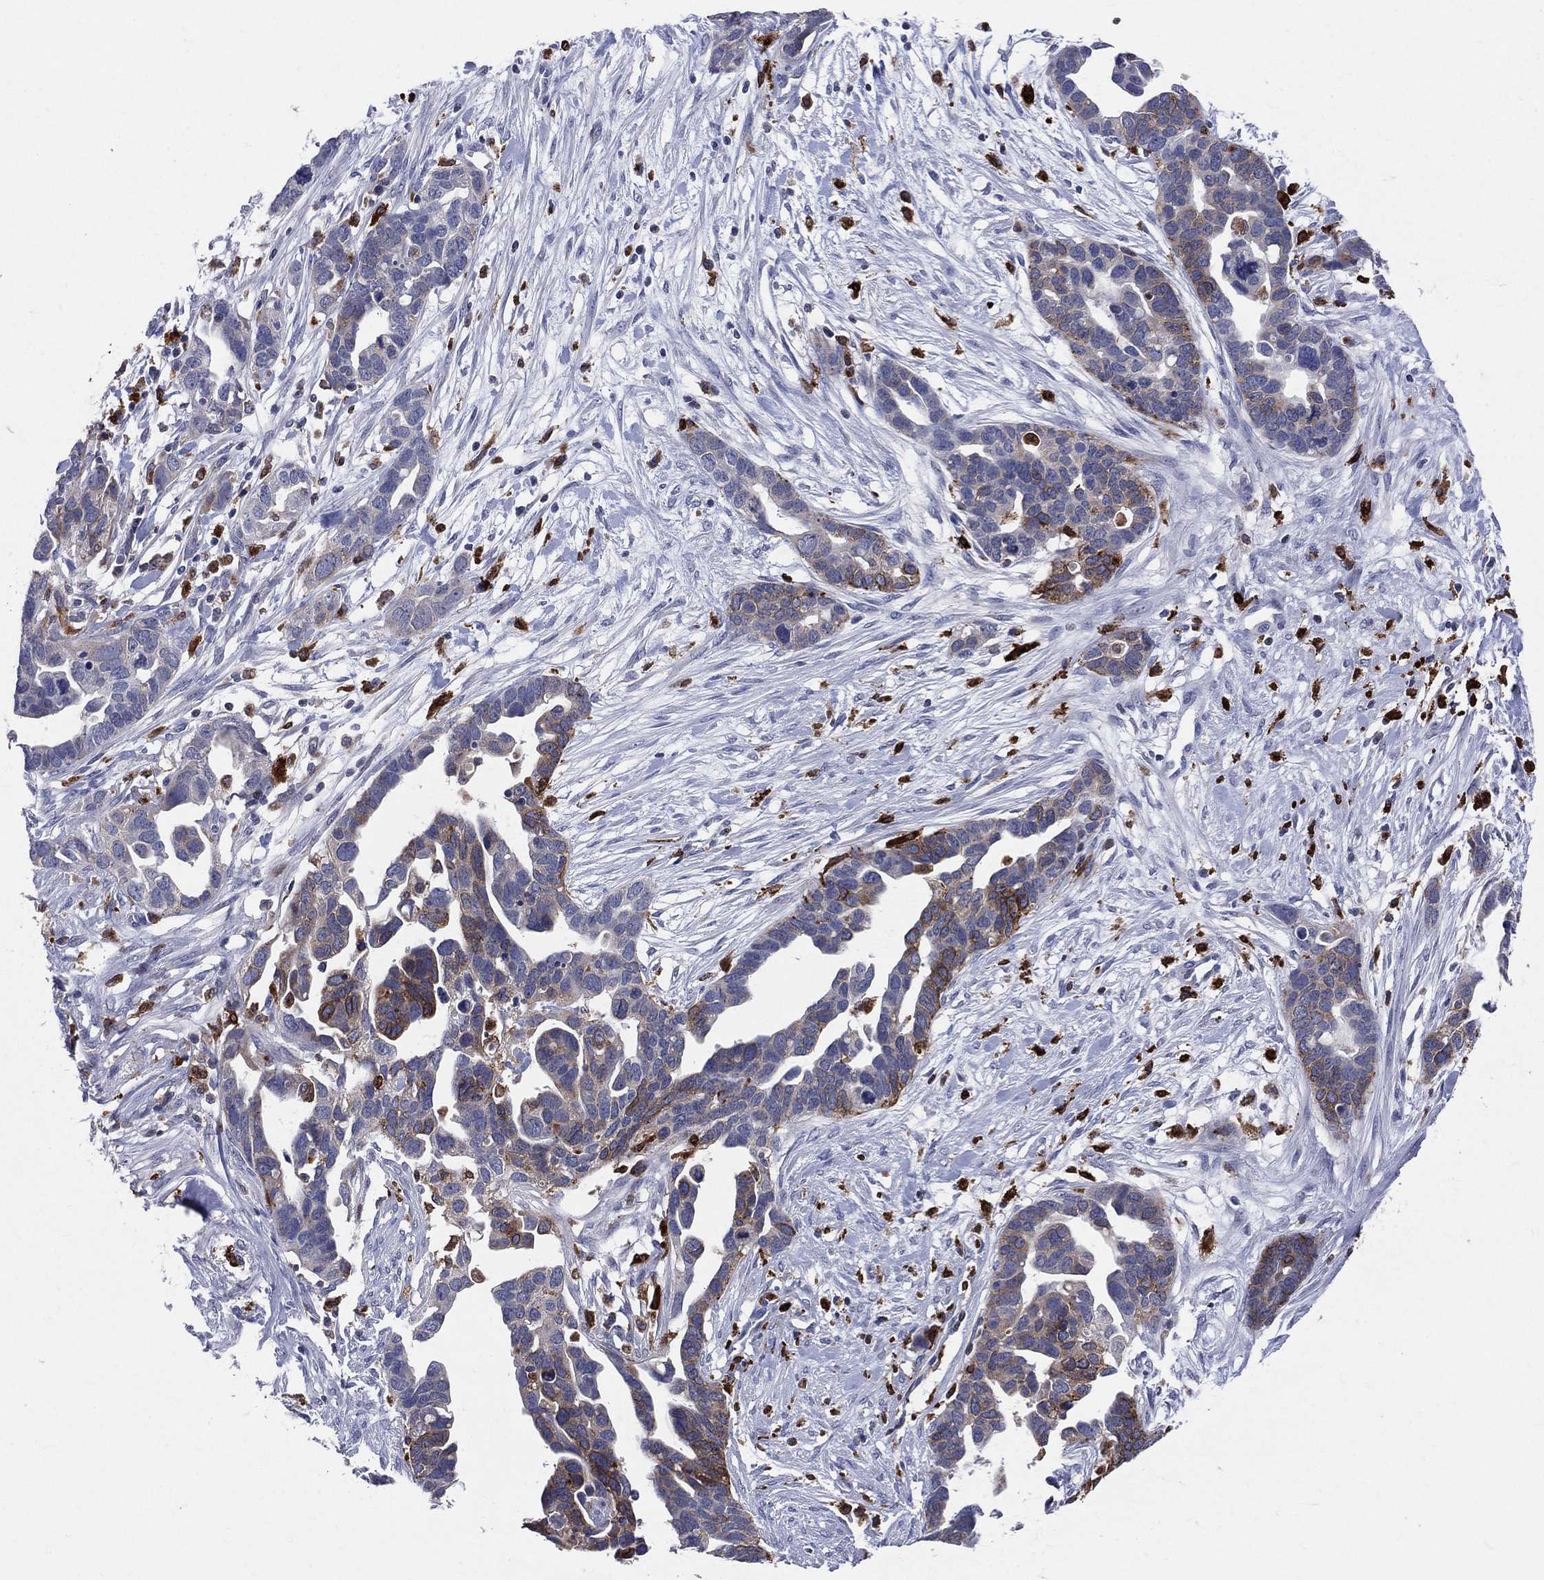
{"staining": {"intensity": "strong", "quantity": "<25%", "location": "cytoplasmic/membranous"}, "tissue": "ovarian cancer", "cell_type": "Tumor cells", "image_type": "cancer", "snomed": [{"axis": "morphology", "description": "Cystadenocarcinoma, serous, NOS"}, {"axis": "topography", "description": "Ovary"}], "caption": "About <25% of tumor cells in human serous cystadenocarcinoma (ovarian) reveal strong cytoplasmic/membranous protein positivity as visualized by brown immunohistochemical staining.", "gene": "CD74", "patient": {"sex": "female", "age": 54}}